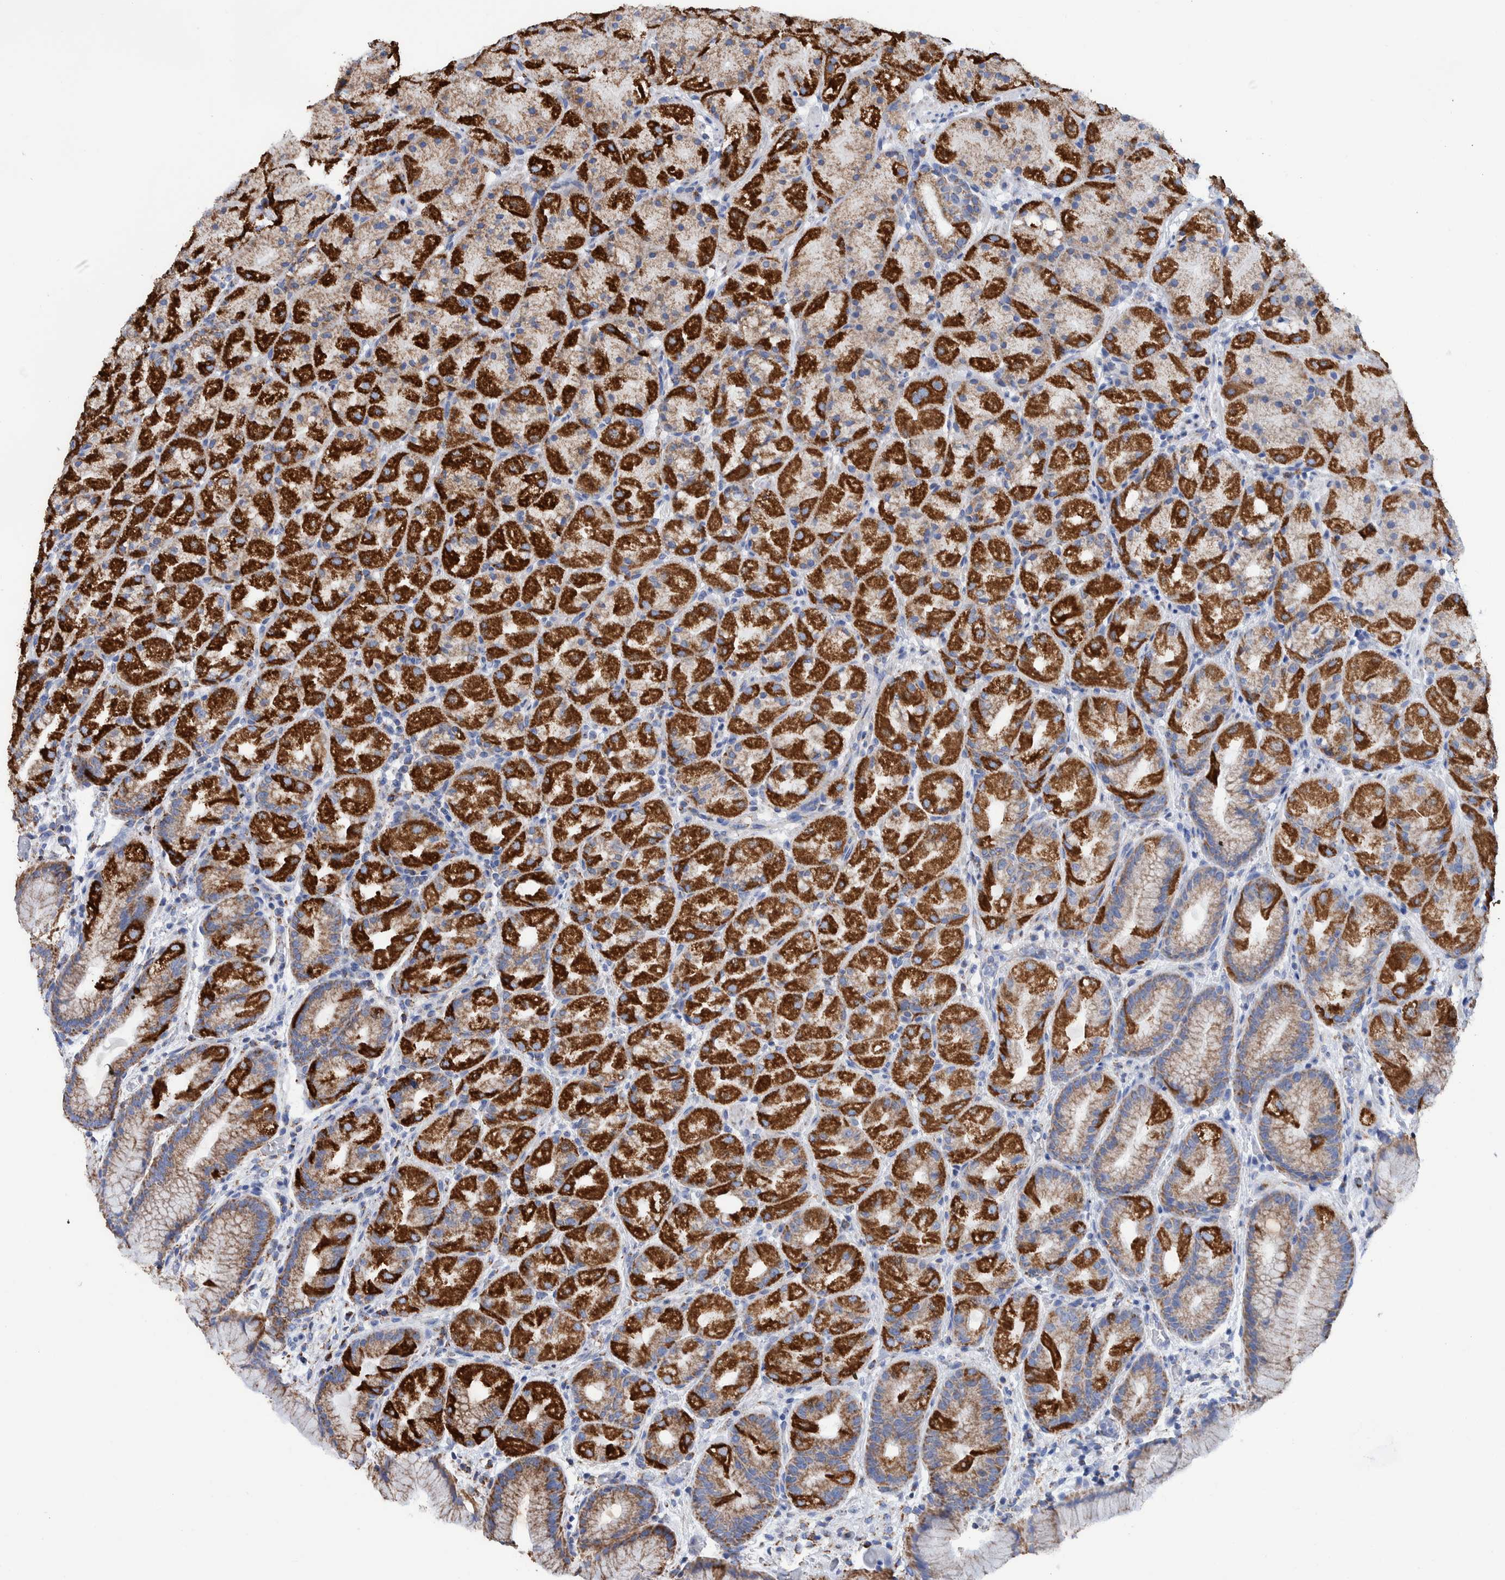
{"staining": {"intensity": "strong", "quantity": ">75%", "location": "cytoplasmic/membranous"}, "tissue": "stomach", "cell_type": "Glandular cells", "image_type": "normal", "snomed": [{"axis": "morphology", "description": "Normal tissue, NOS"}, {"axis": "topography", "description": "Stomach, upper"}, {"axis": "topography", "description": "Stomach"}], "caption": "Protein positivity by IHC demonstrates strong cytoplasmic/membranous staining in about >75% of glandular cells in unremarkable stomach.", "gene": "DECR1", "patient": {"sex": "male", "age": 48}}